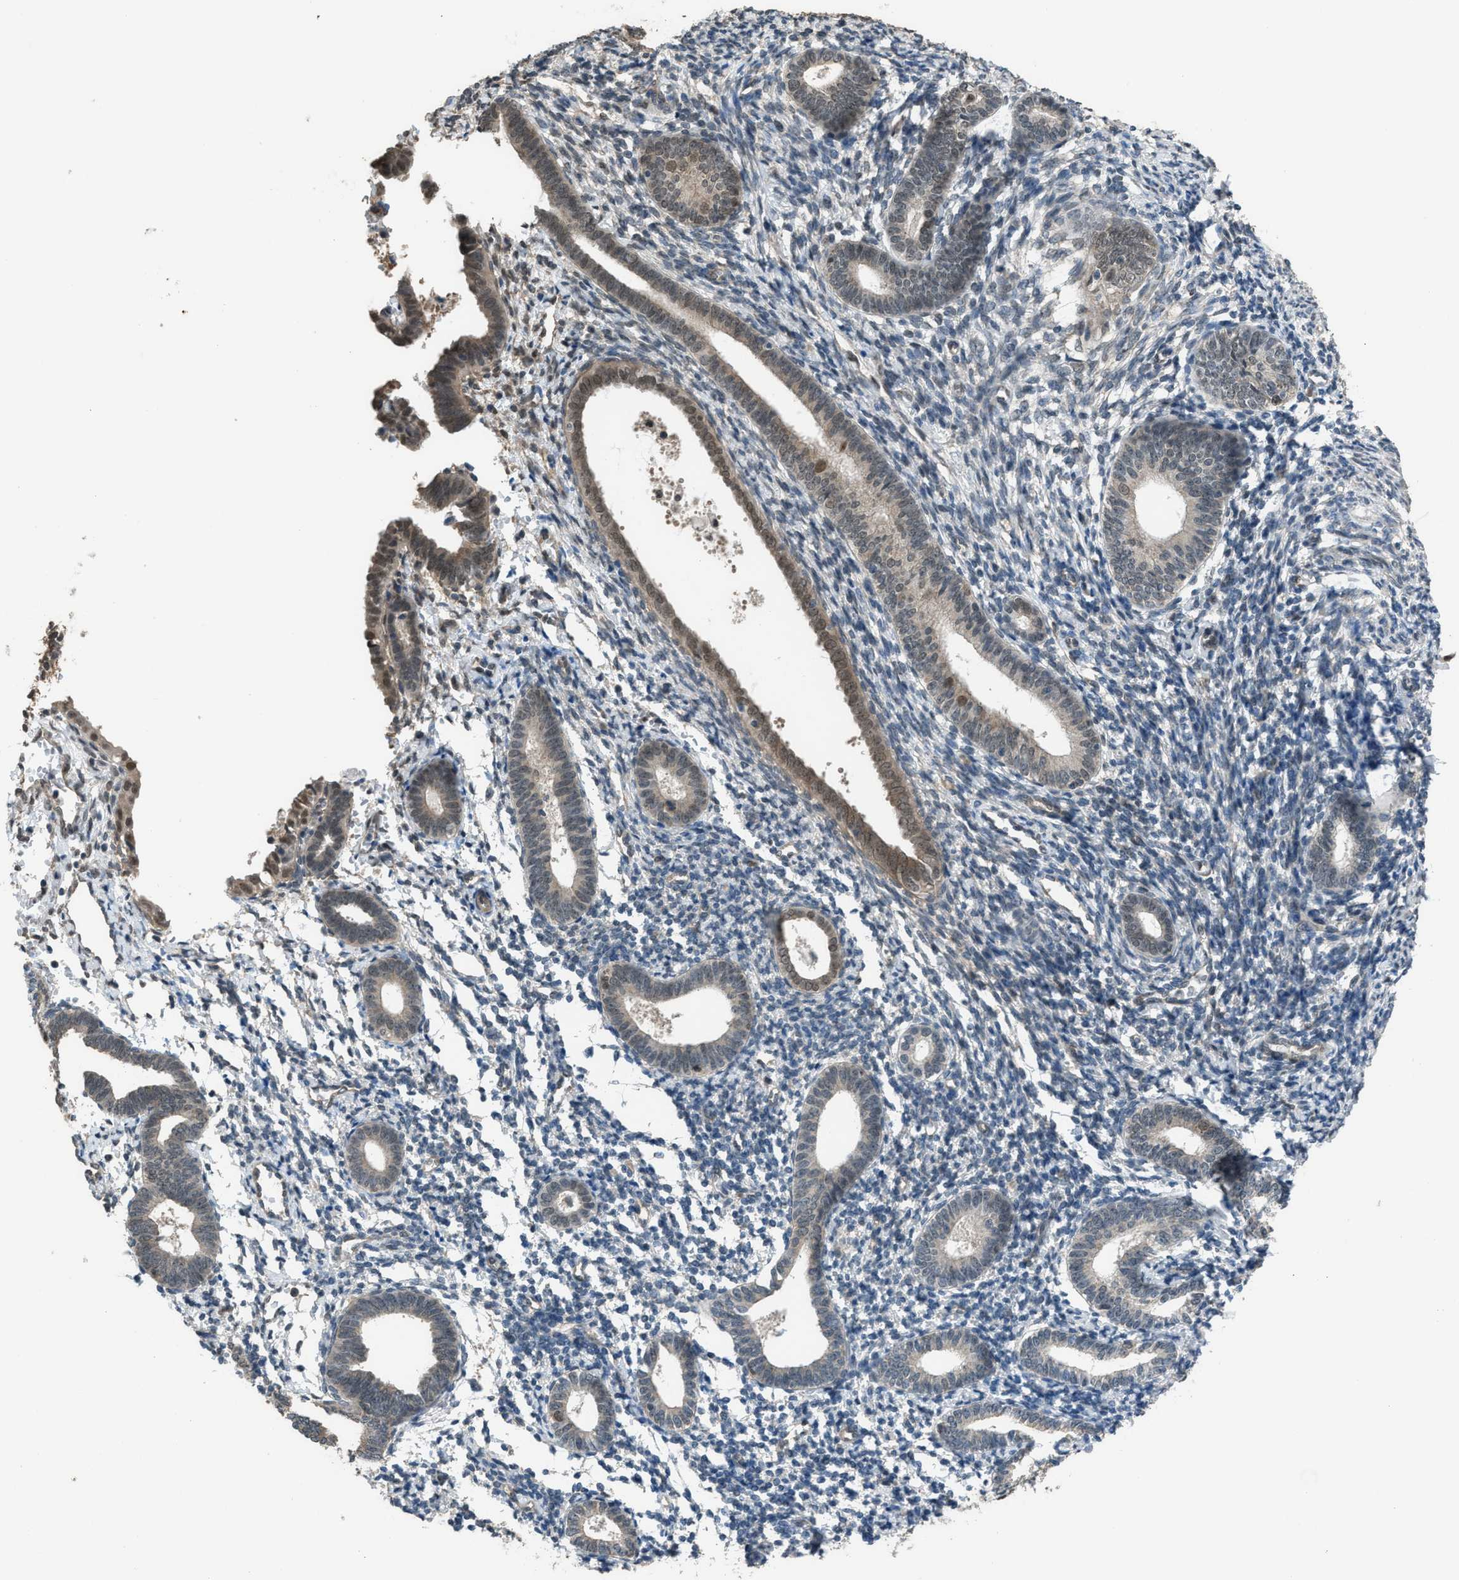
{"staining": {"intensity": "moderate", "quantity": "<25%", "location": "cytoplasmic/membranous"}, "tissue": "endometrium", "cell_type": "Cells in endometrial stroma", "image_type": "normal", "snomed": [{"axis": "morphology", "description": "Normal tissue, NOS"}, {"axis": "morphology", "description": "Adenocarcinoma, NOS"}, {"axis": "topography", "description": "Endometrium"}], "caption": "Endometrium stained with immunohistochemistry reveals moderate cytoplasmic/membranous positivity in about <25% of cells in endometrial stroma. Using DAB (3,3'-diaminobenzidine) (brown) and hematoxylin (blue) stains, captured at high magnification using brightfield microscopy.", "gene": "KPNA6", "patient": {"sex": "female", "age": 57}}